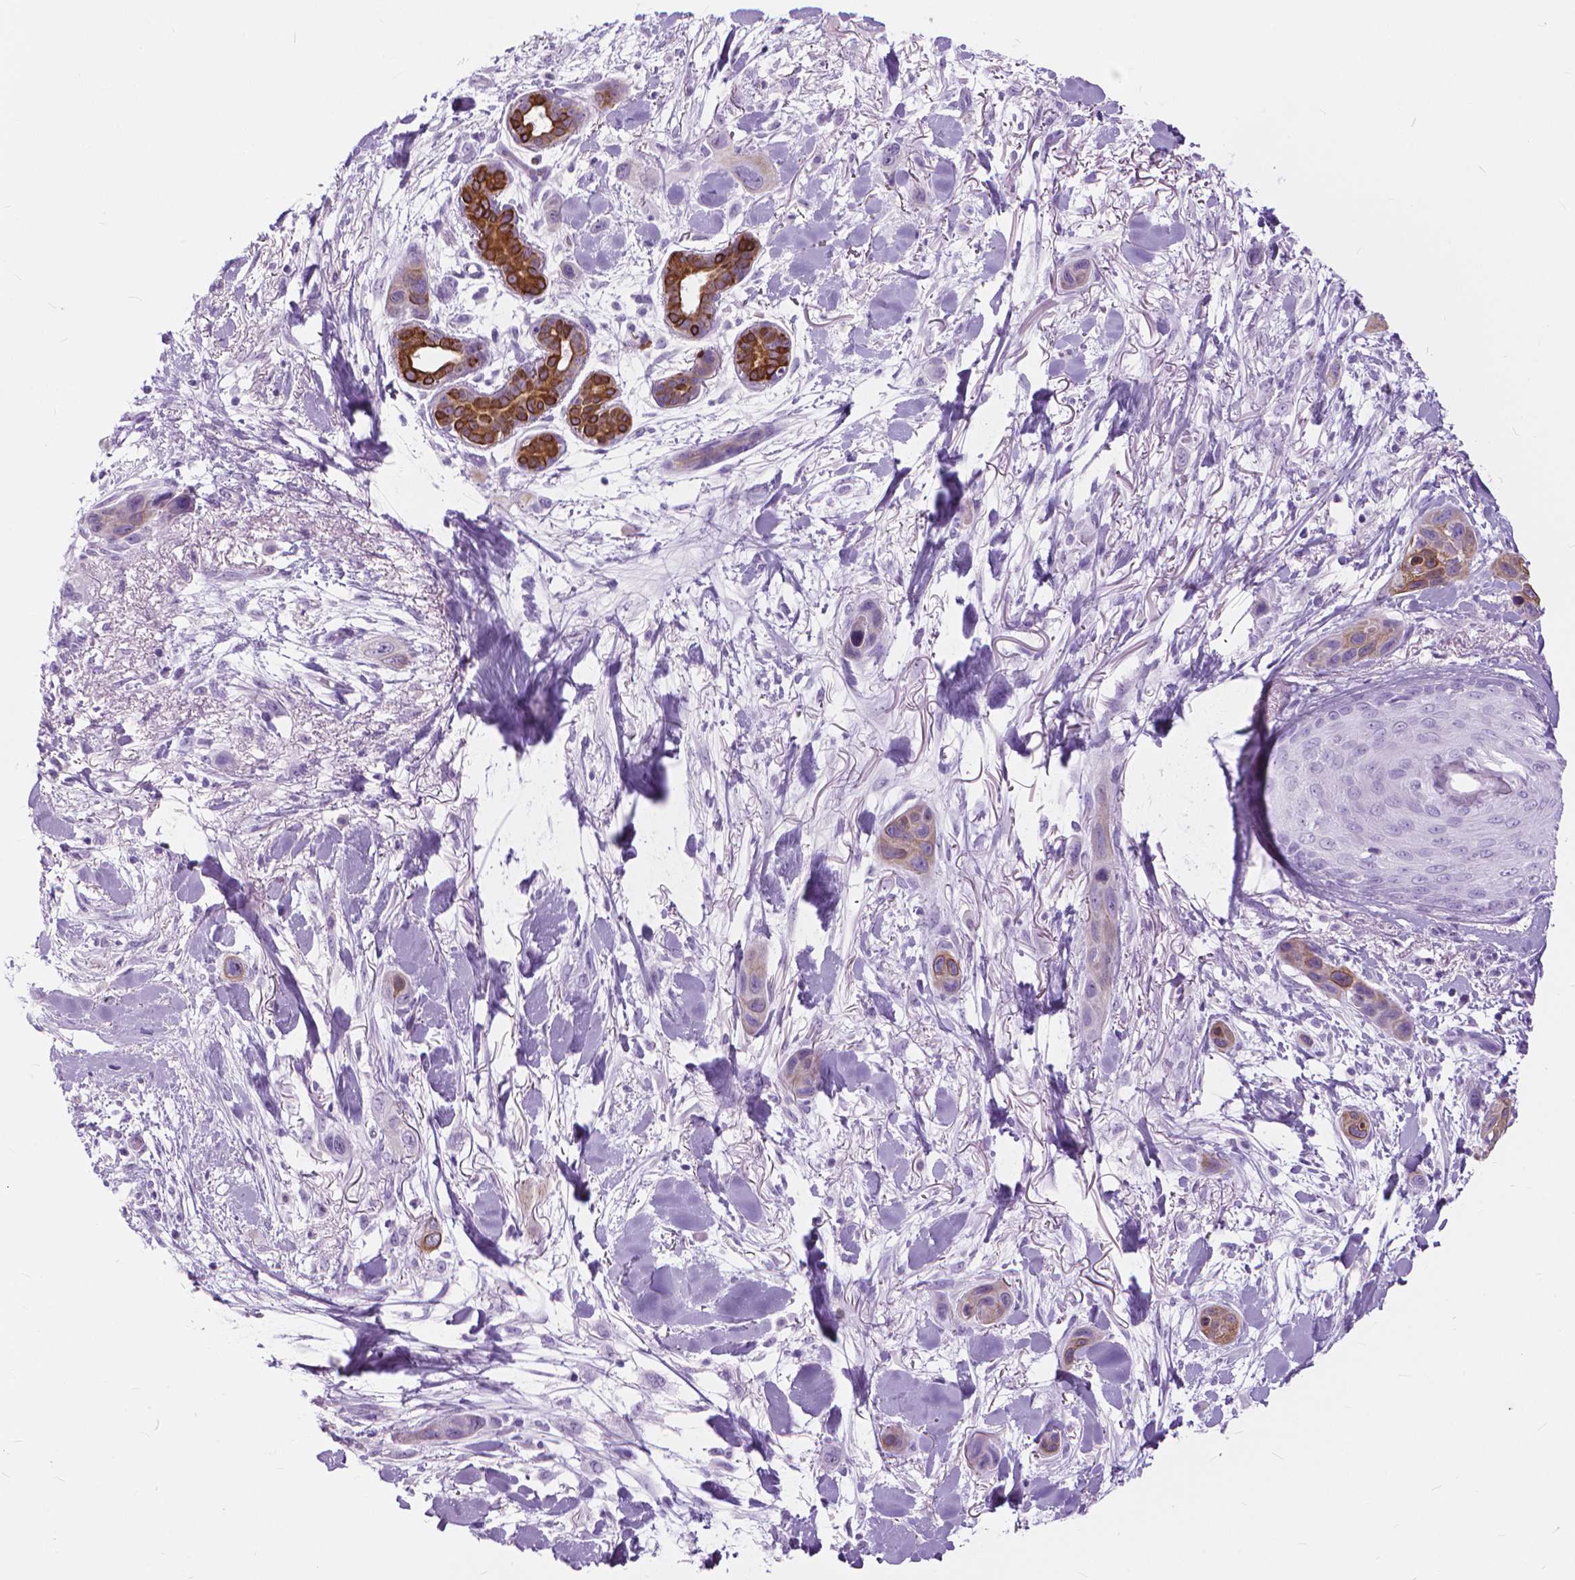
{"staining": {"intensity": "weak", "quantity": "25%-75%", "location": "cytoplasmic/membranous"}, "tissue": "skin cancer", "cell_type": "Tumor cells", "image_type": "cancer", "snomed": [{"axis": "morphology", "description": "Squamous cell carcinoma, NOS"}, {"axis": "topography", "description": "Skin"}], "caption": "A photomicrograph showing weak cytoplasmic/membranous staining in approximately 25%-75% of tumor cells in skin cancer, as visualized by brown immunohistochemical staining.", "gene": "HTR2B", "patient": {"sex": "male", "age": 79}}